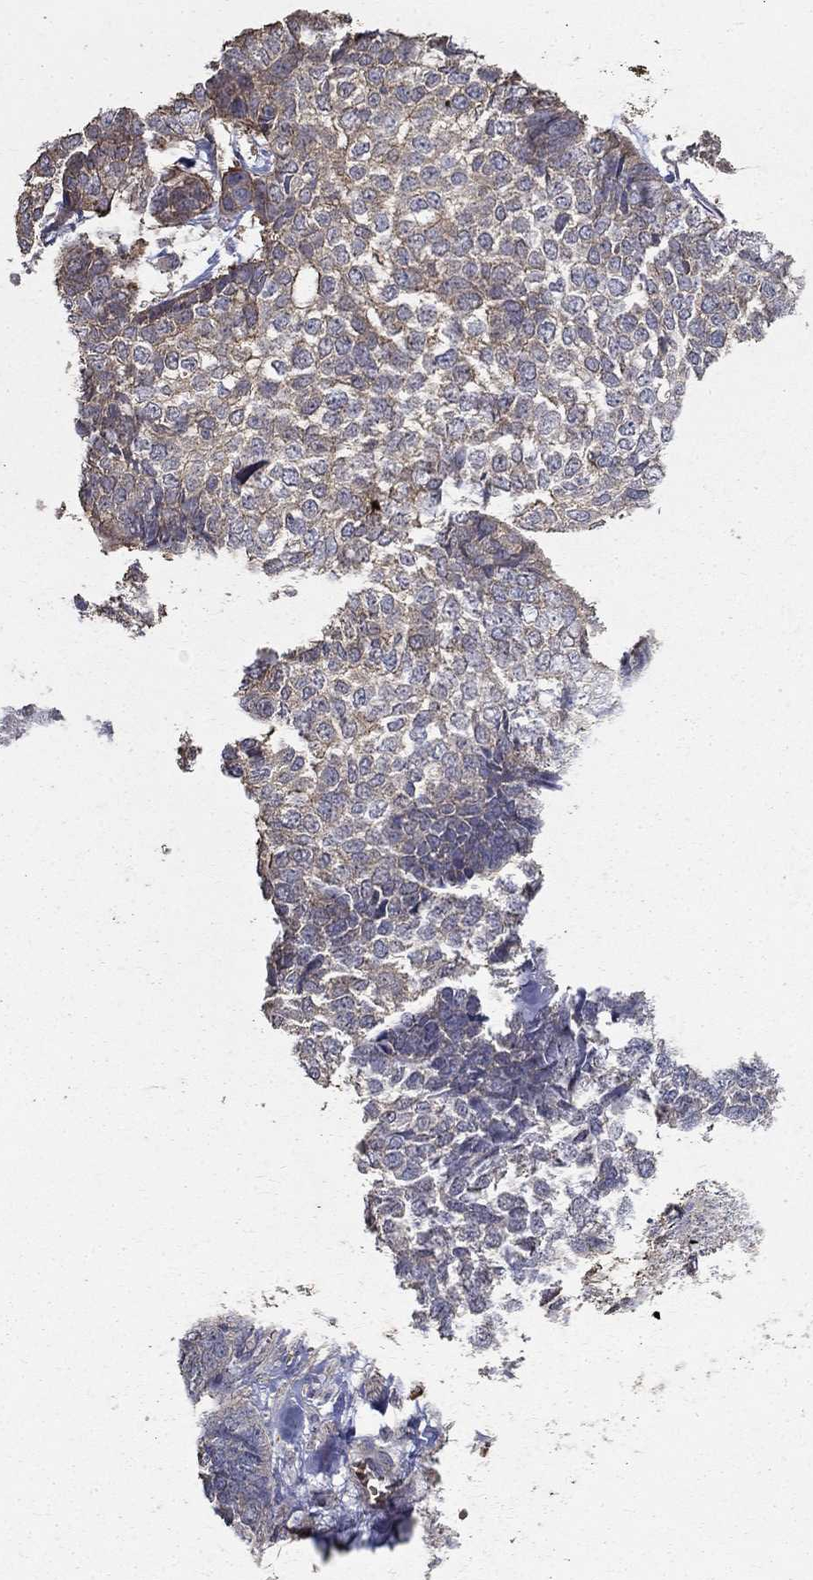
{"staining": {"intensity": "weak", "quantity": "25%-75%", "location": "cytoplasmic/membranous"}, "tissue": "skin cancer", "cell_type": "Tumor cells", "image_type": "cancer", "snomed": [{"axis": "morphology", "description": "Basal cell carcinoma"}, {"axis": "topography", "description": "Skin"}], "caption": "Immunohistochemical staining of skin cancer displays low levels of weak cytoplasmic/membranous protein staining in about 25%-75% of tumor cells.", "gene": "MPP2", "patient": {"sex": "male", "age": 86}}